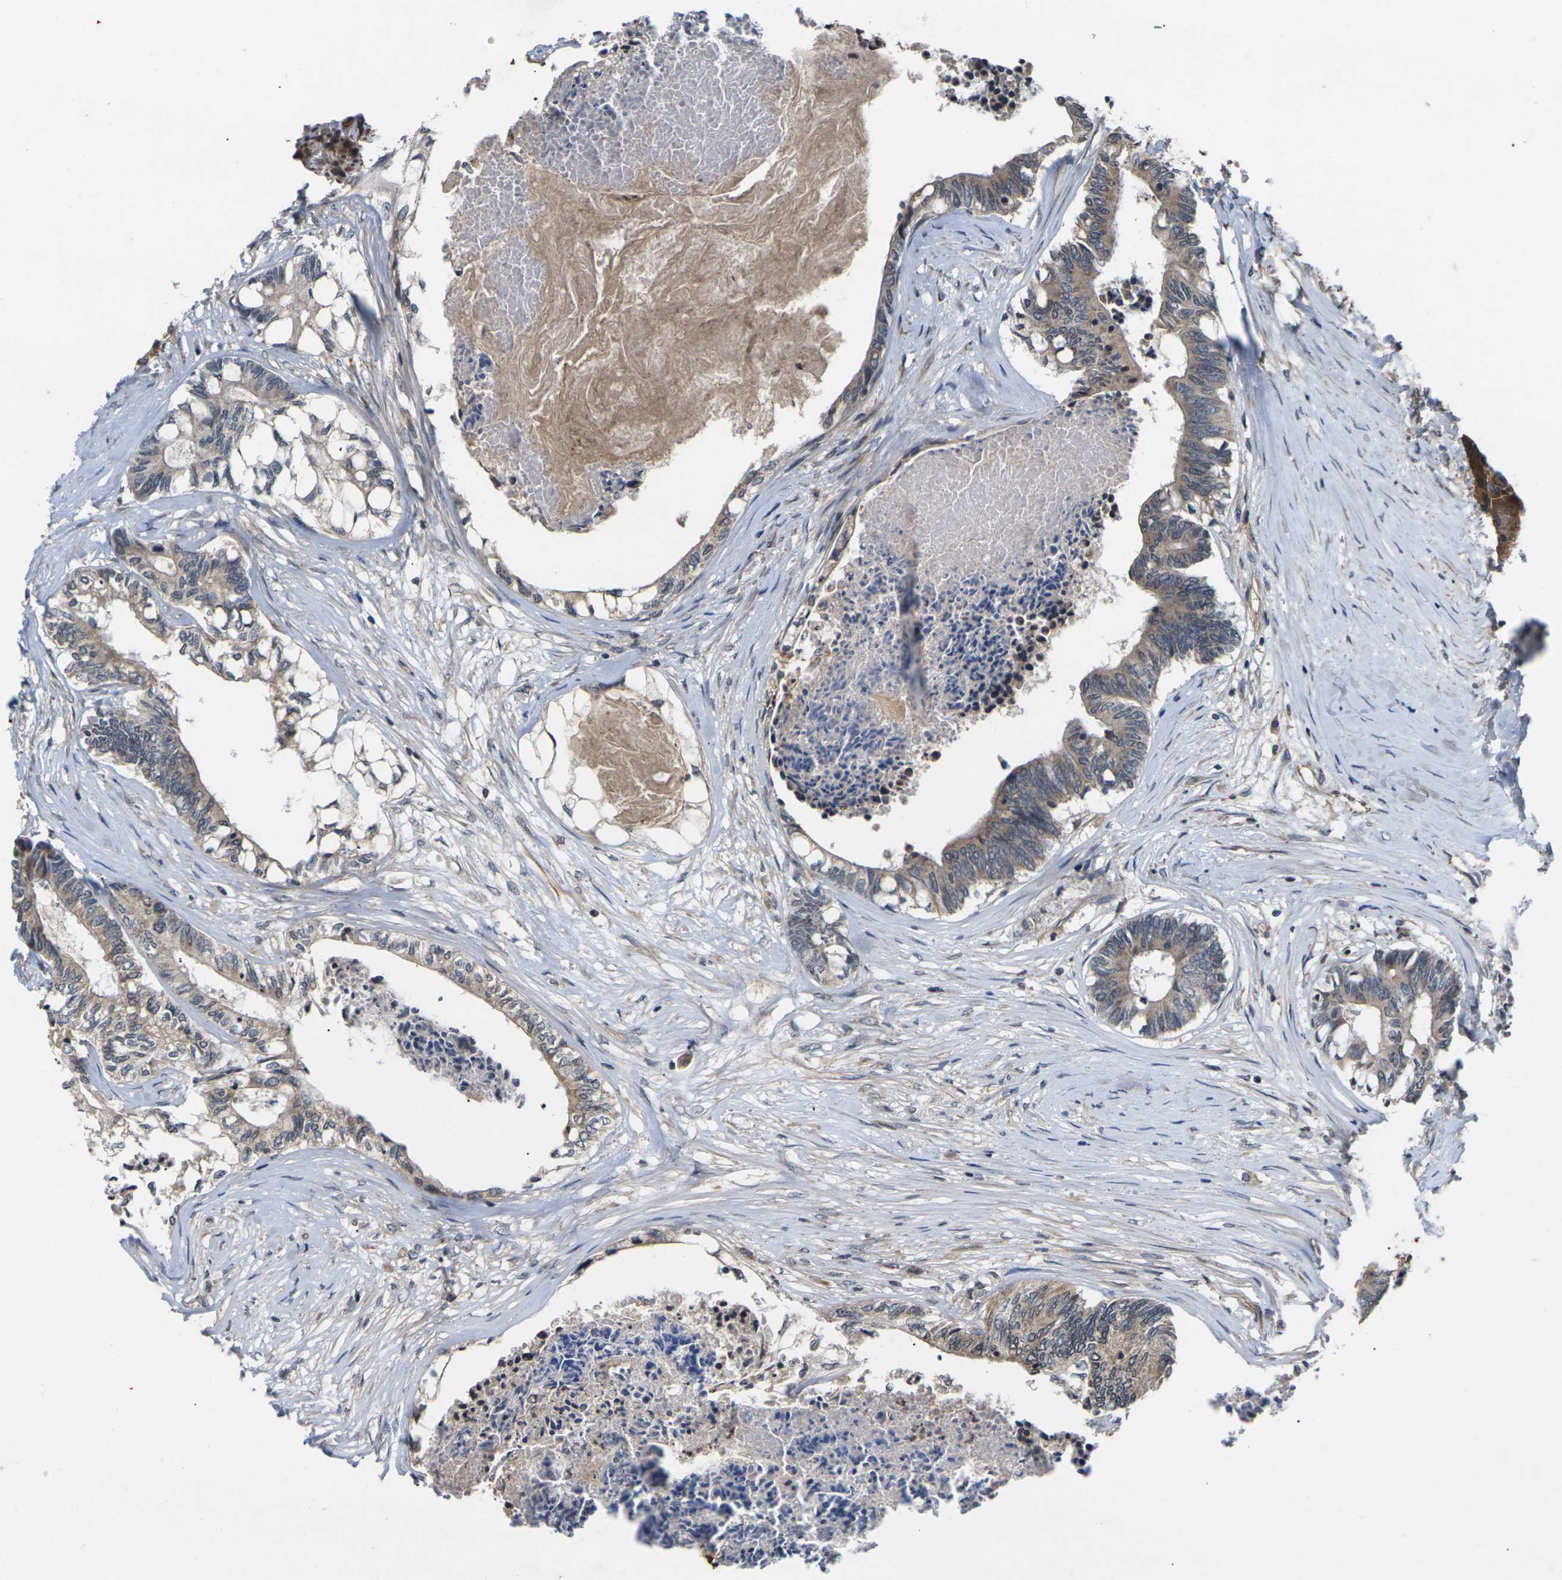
{"staining": {"intensity": "moderate", "quantity": "25%-75%", "location": "cytoplasmic/membranous"}, "tissue": "colorectal cancer", "cell_type": "Tumor cells", "image_type": "cancer", "snomed": [{"axis": "morphology", "description": "Adenocarcinoma, NOS"}, {"axis": "topography", "description": "Rectum"}], "caption": "Immunohistochemistry (IHC) of colorectal cancer reveals medium levels of moderate cytoplasmic/membranous positivity in about 25%-75% of tumor cells.", "gene": "DKK2", "patient": {"sex": "male", "age": 63}}